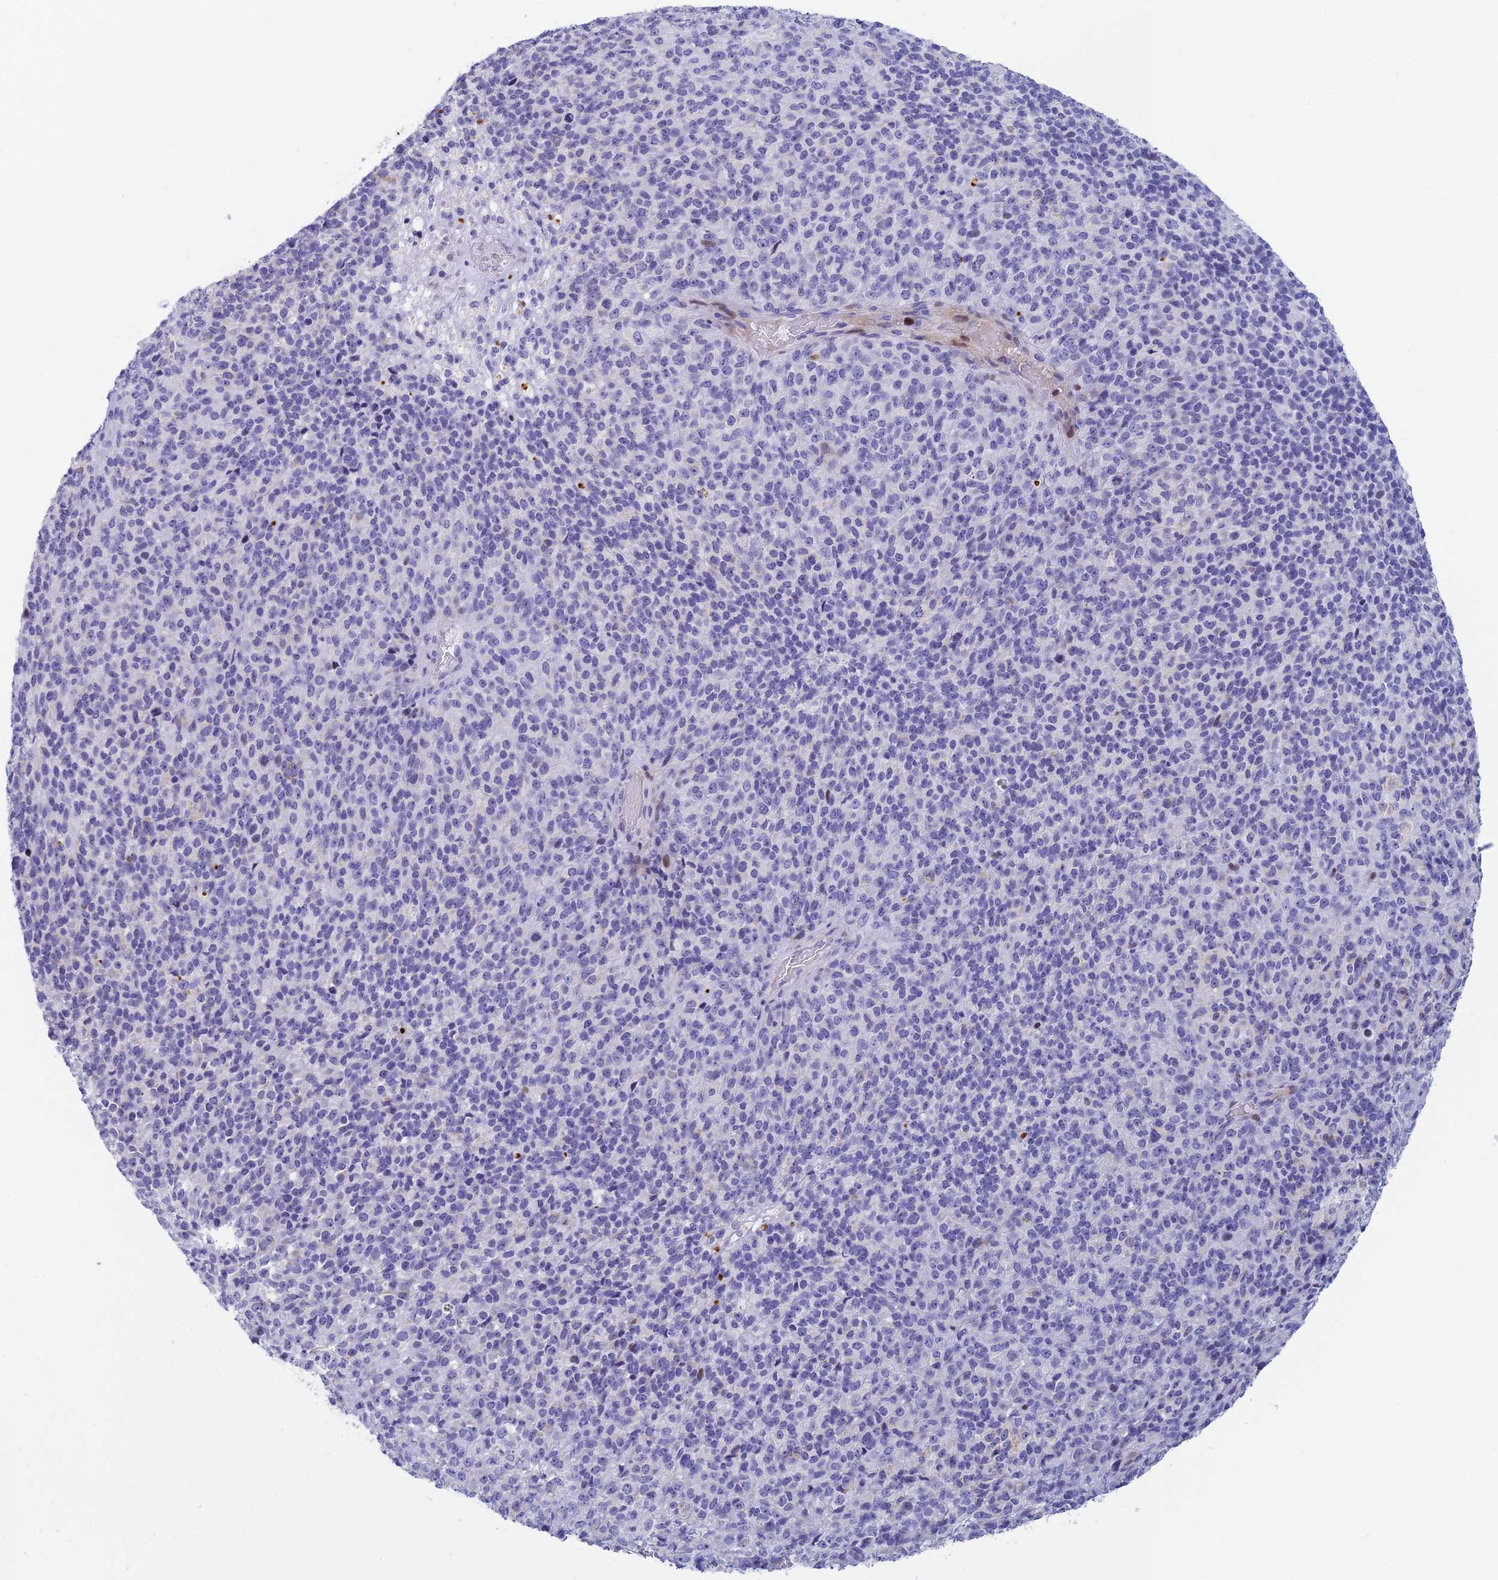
{"staining": {"intensity": "negative", "quantity": "none", "location": "none"}, "tissue": "melanoma", "cell_type": "Tumor cells", "image_type": "cancer", "snomed": [{"axis": "morphology", "description": "Malignant melanoma, Metastatic site"}, {"axis": "topography", "description": "Brain"}], "caption": "Immunohistochemistry image of melanoma stained for a protein (brown), which displays no expression in tumor cells. (DAB immunohistochemistry (IHC) visualized using brightfield microscopy, high magnification).", "gene": "REXO5", "patient": {"sex": "female", "age": 56}}